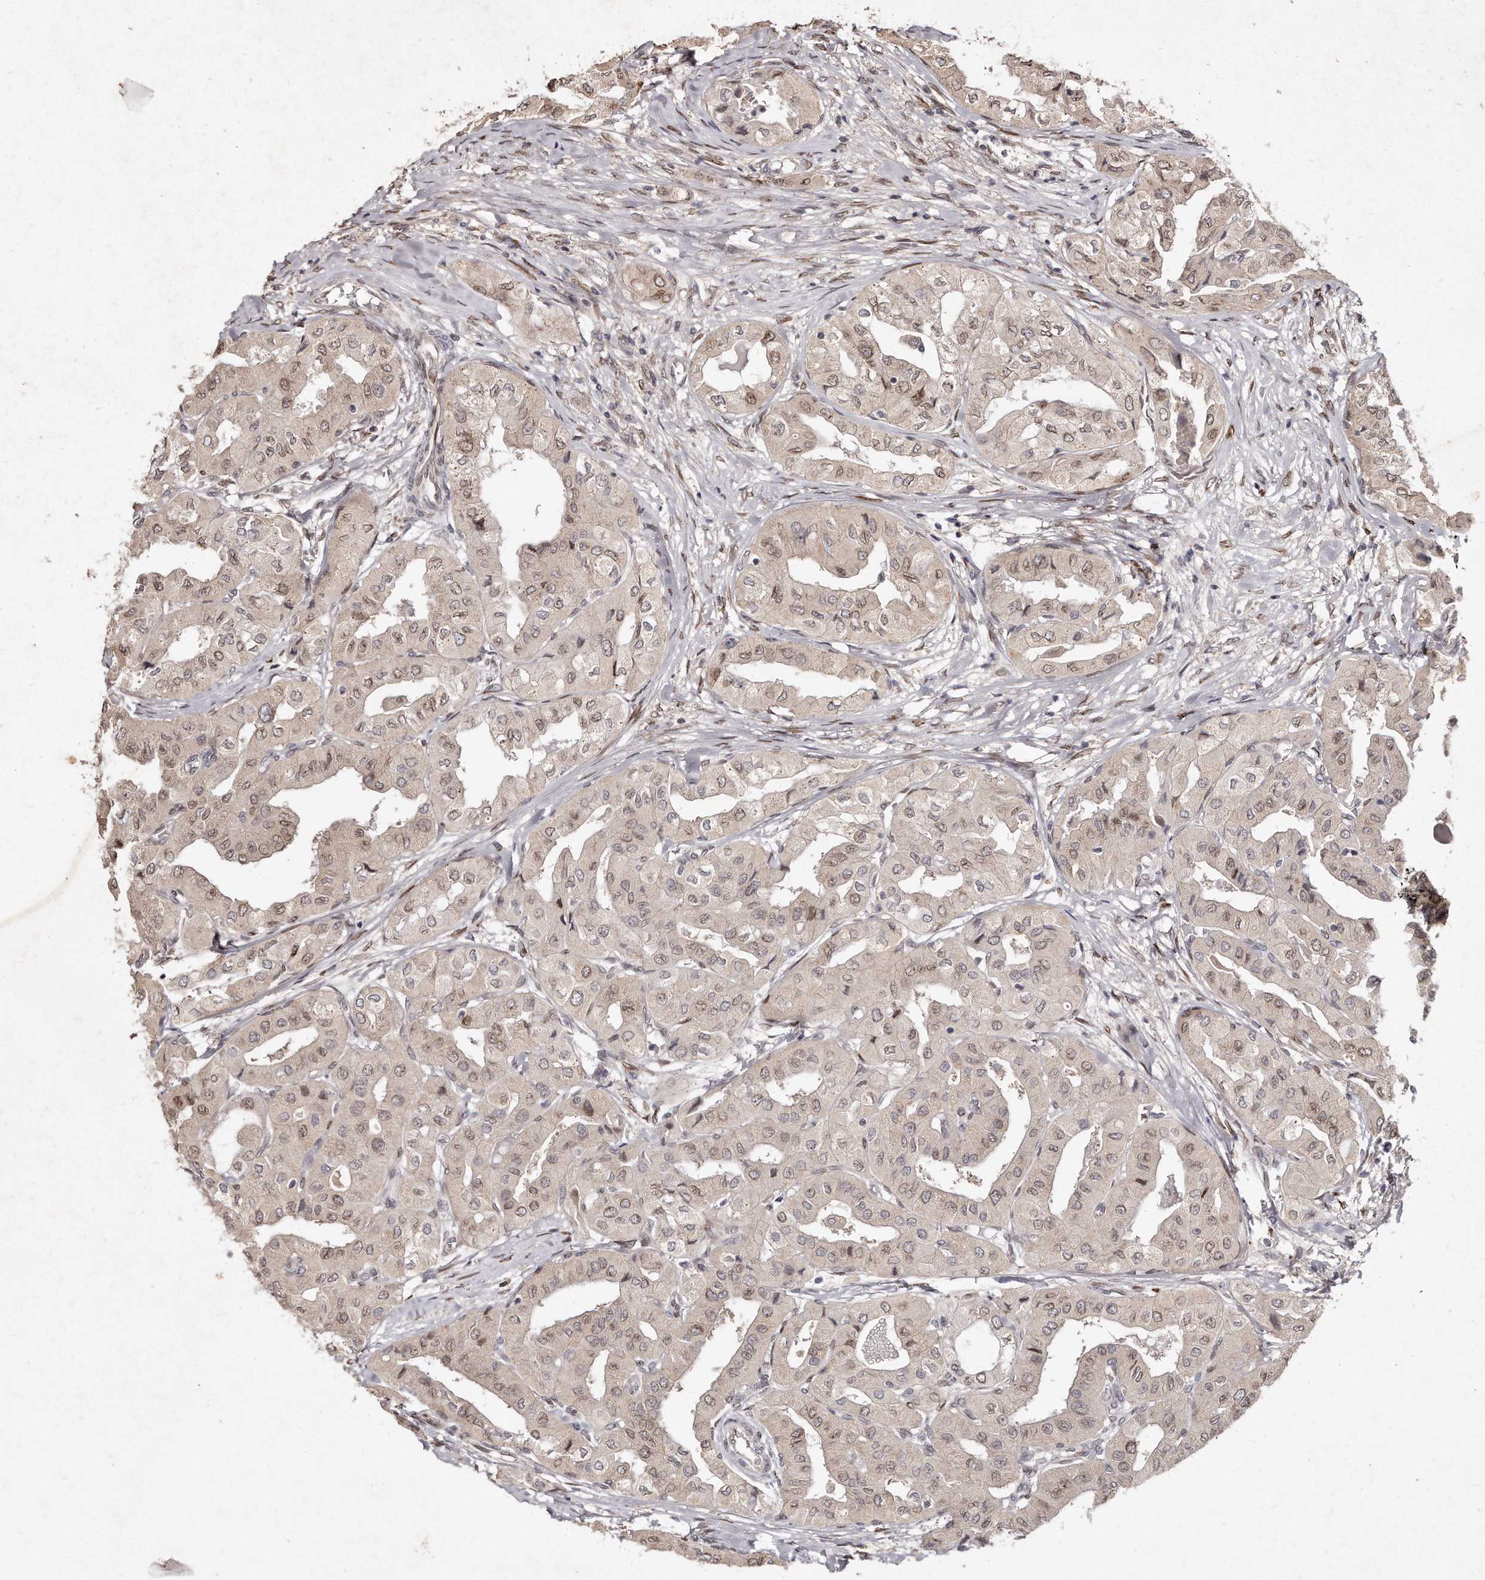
{"staining": {"intensity": "weak", "quantity": ">75%", "location": "cytoplasmic/membranous,nuclear"}, "tissue": "thyroid cancer", "cell_type": "Tumor cells", "image_type": "cancer", "snomed": [{"axis": "morphology", "description": "Papillary adenocarcinoma, NOS"}, {"axis": "topography", "description": "Thyroid gland"}], "caption": "A micrograph showing weak cytoplasmic/membranous and nuclear staining in approximately >75% of tumor cells in papillary adenocarcinoma (thyroid), as visualized by brown immunohistochemical staining.", "gene": "HASPIN", "patient": {"sex": "female", "age": 59}}